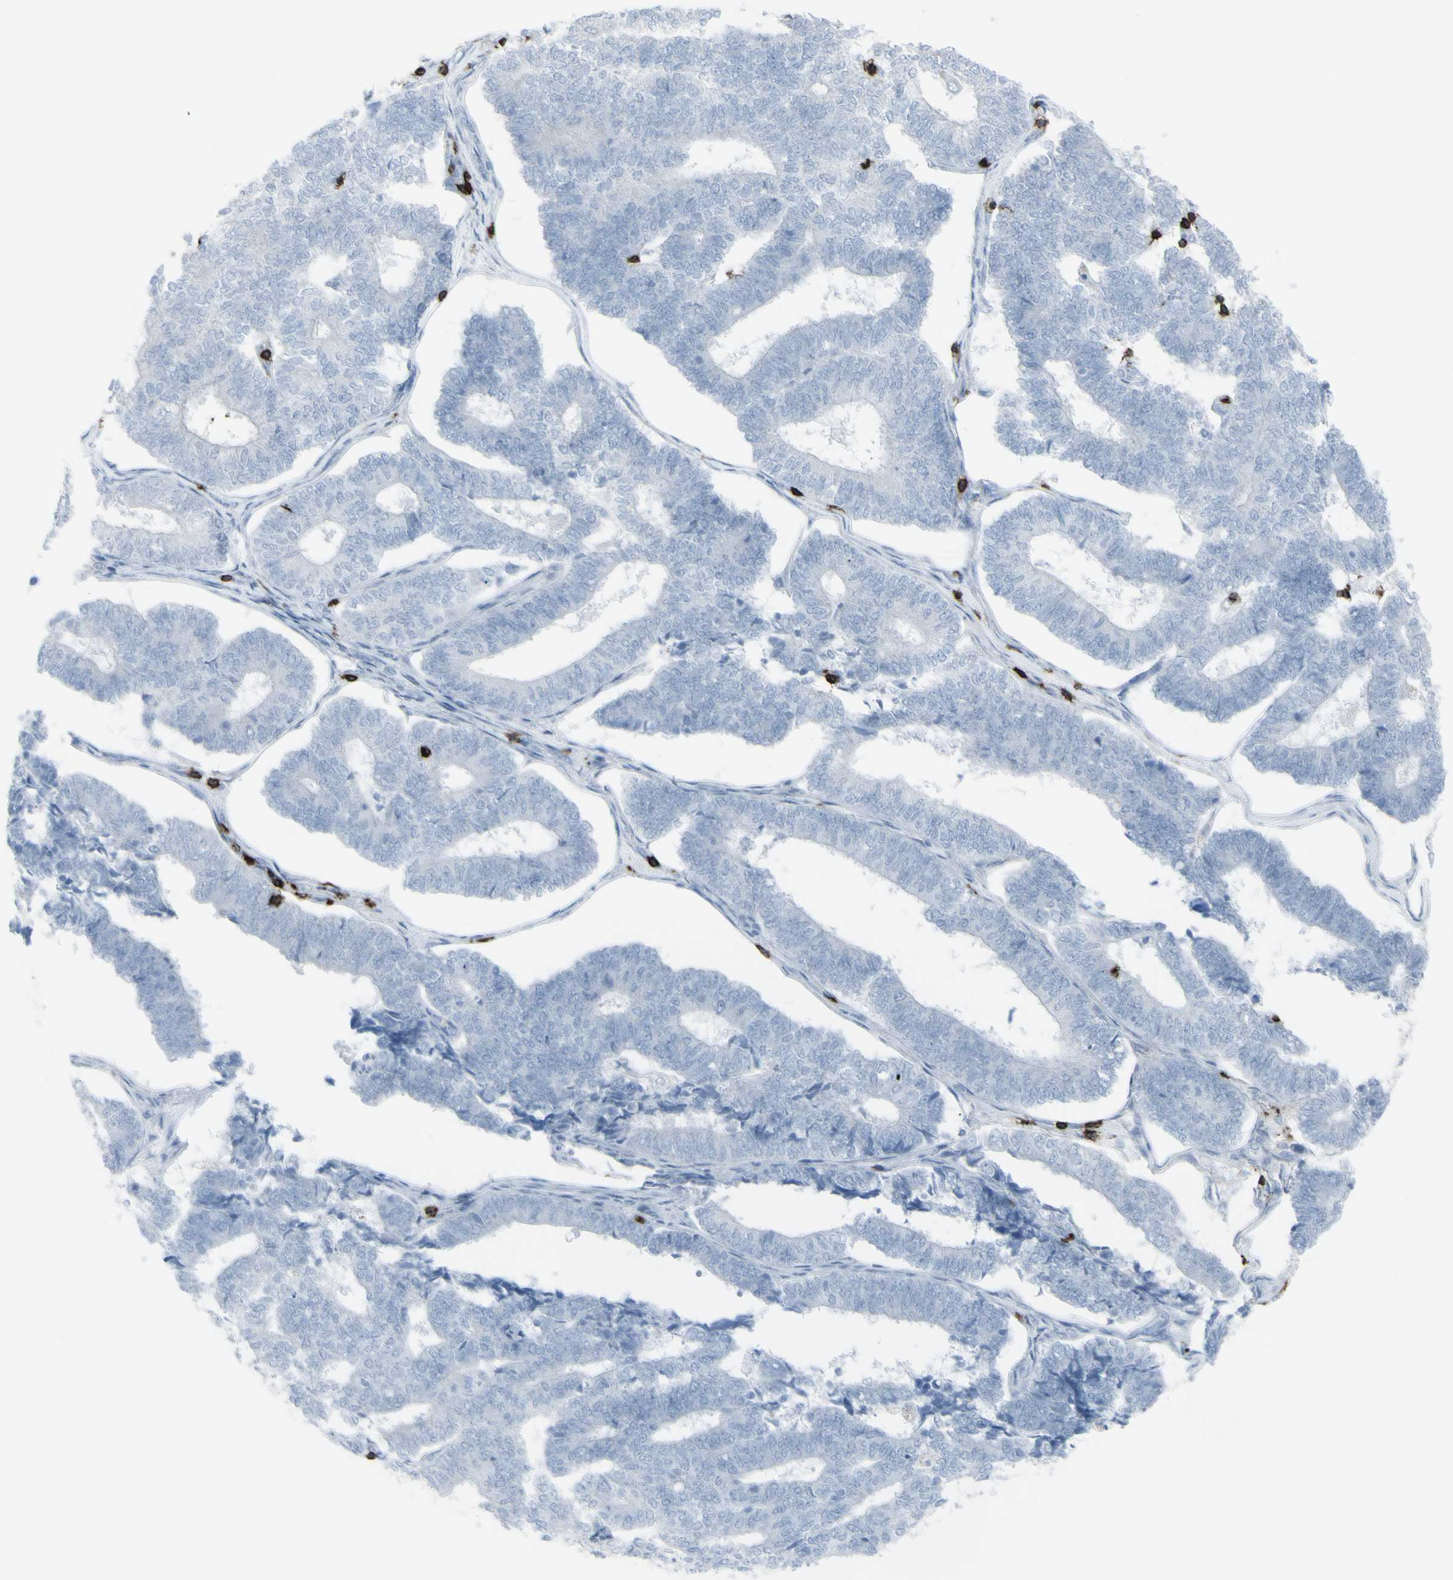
{"staining": {"intensity": "negative", "quantity": "none", "location": "none"}, "tissue": "endometrial cancer", "cell_type": "Tumor cells", "image_type": "cancer", "snomed": [{"axis": "morphology", "description": "Adenocarcinoma, NOS"}, {"axis": "topography", "description": "Endometrium"}], "caption": "Immunohistochemistry (IHC) of endometrial adenocarcinoma demonstrates no expression in tumor cells.", "gene": "CD247", "patient": {"sex": "female", "age": 70}}